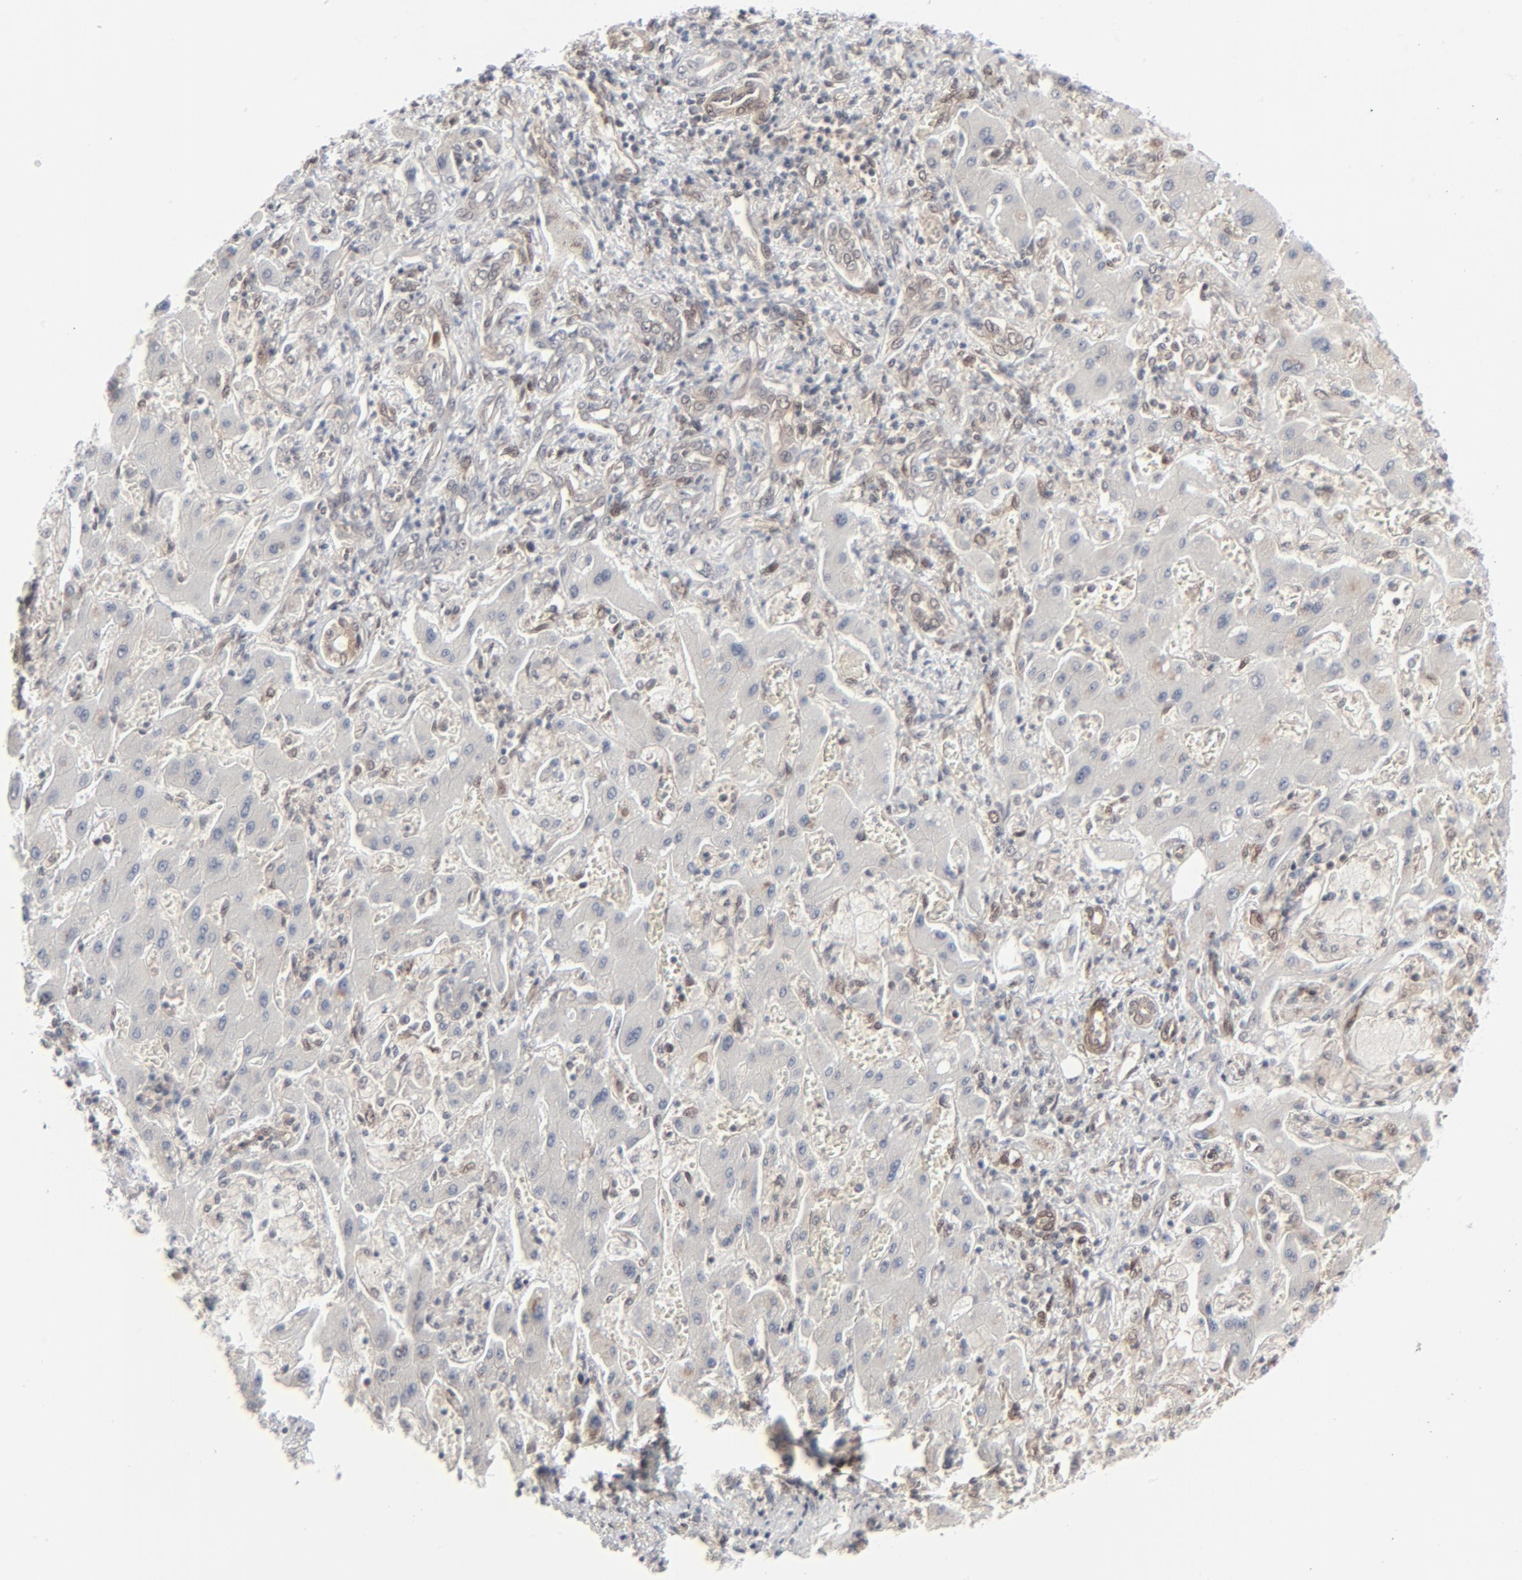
{"staining": {"intensity": "negative", "quantity": "none", "location": "none"}, "tissue": "liver cancer", "cell_type": "Tumor cells", "image_type": "cancer", "snomed": [{"axis": "morphology", "description": "Cholangiocarcinoma"}, {"axis": "topography", "description": "Liver"}], "caption": "IHC micrograph of cholangiocarcinoma (liver) stained for a protein (brown), which displays no positivity in tumor cells.", "gene": "AKT1", "patient": {"sex": "male", "age": 50}}